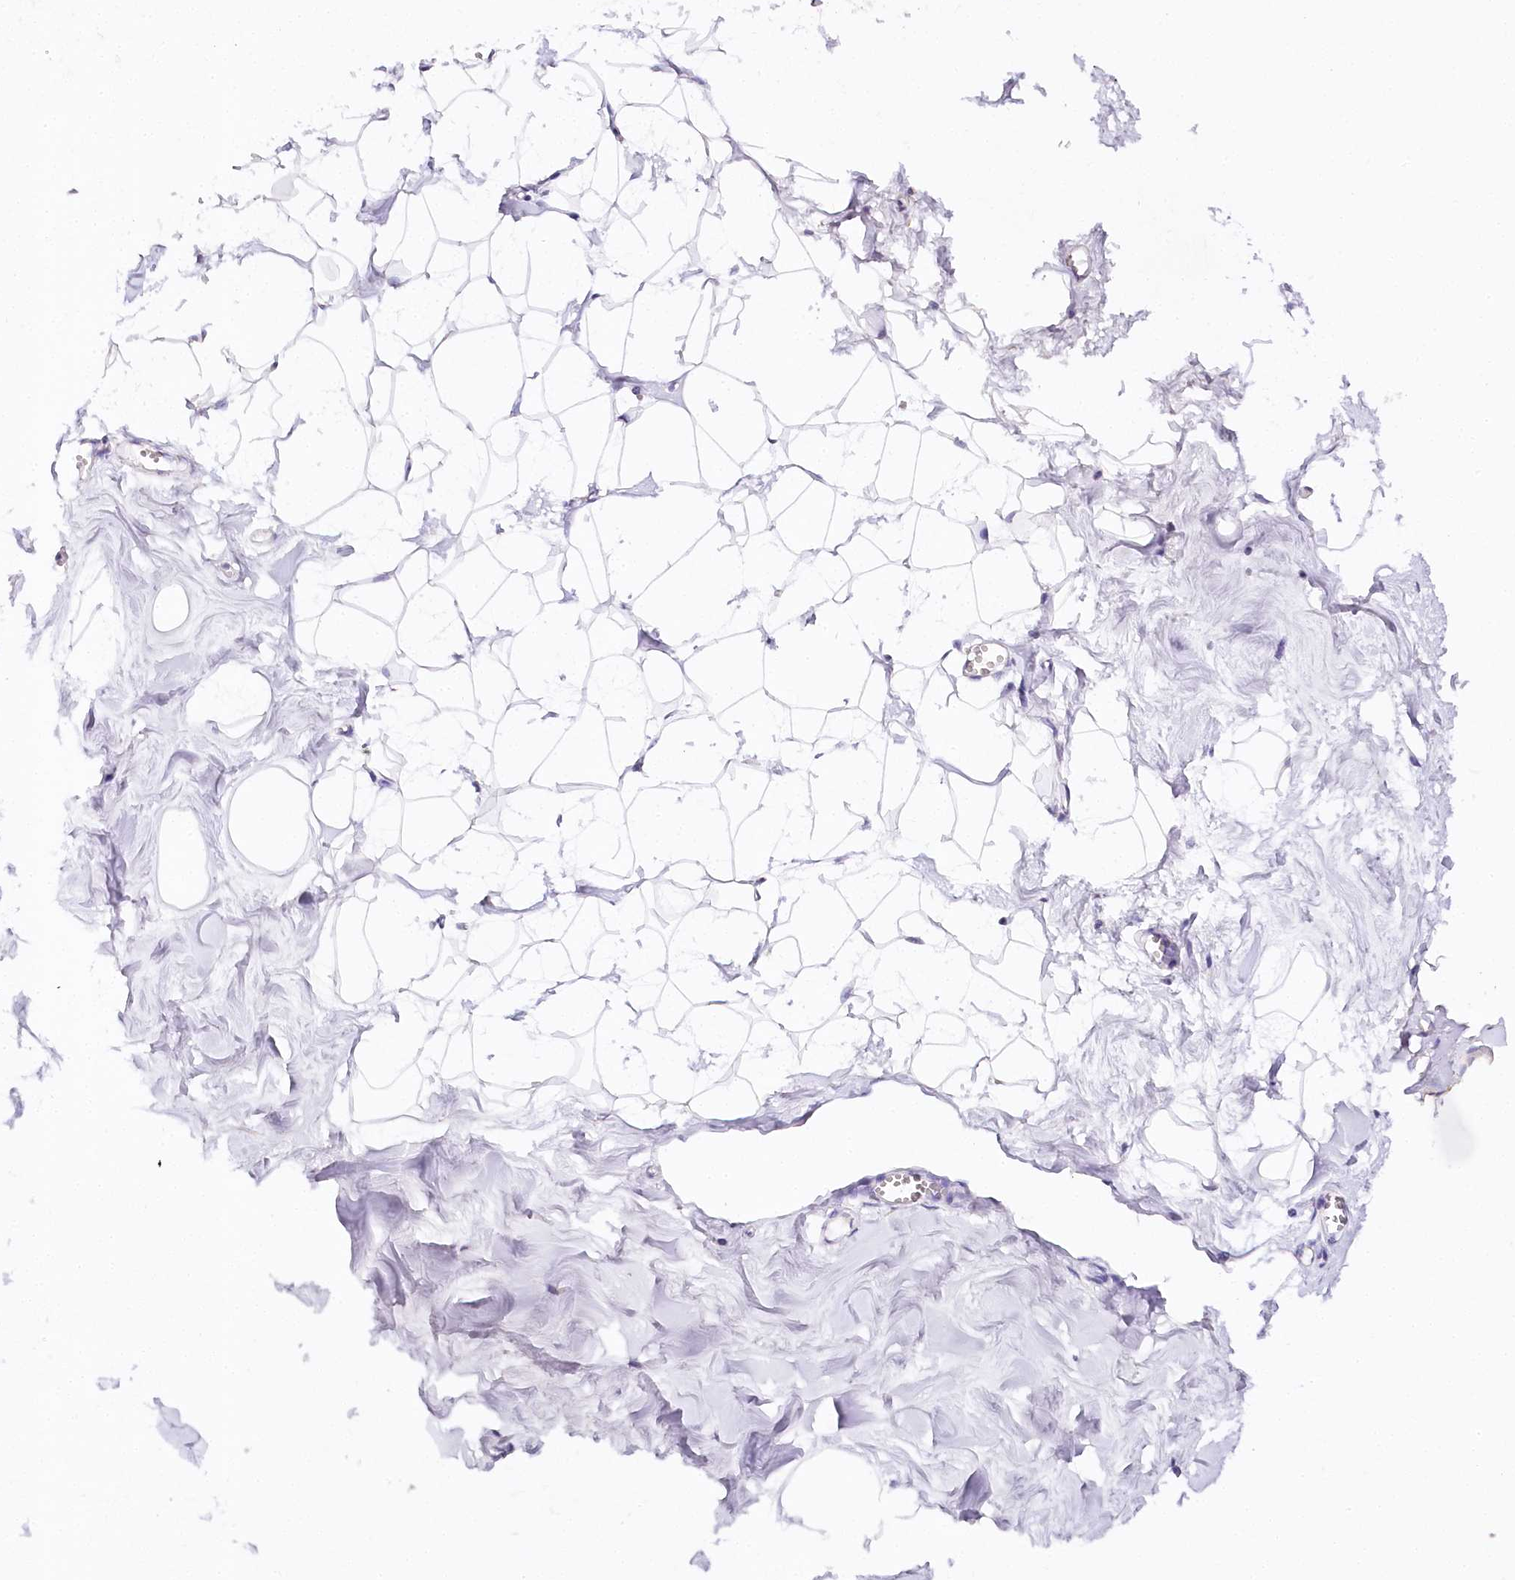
{"staining": {"intensity": "negative", "quantity": "none", "location": "none"}, "tissue": "breast", "cell_type": "Adipocytes", "image_type": "normal", "snomed": [{"axis": "morphology", "description": "Normal tissue, NOS"}, {"axis": "topography", "description": "Breast"}], "caption": "Adipocytes are negative for brown protein staining in normal breast. The staining is performed using DAB (3,3'-diaminobenzidine) brown chromogen with nuclei counter-stained in using hematoxylin.", "gene": "TP53", "patient": {"sex": "female", "age": 27}}